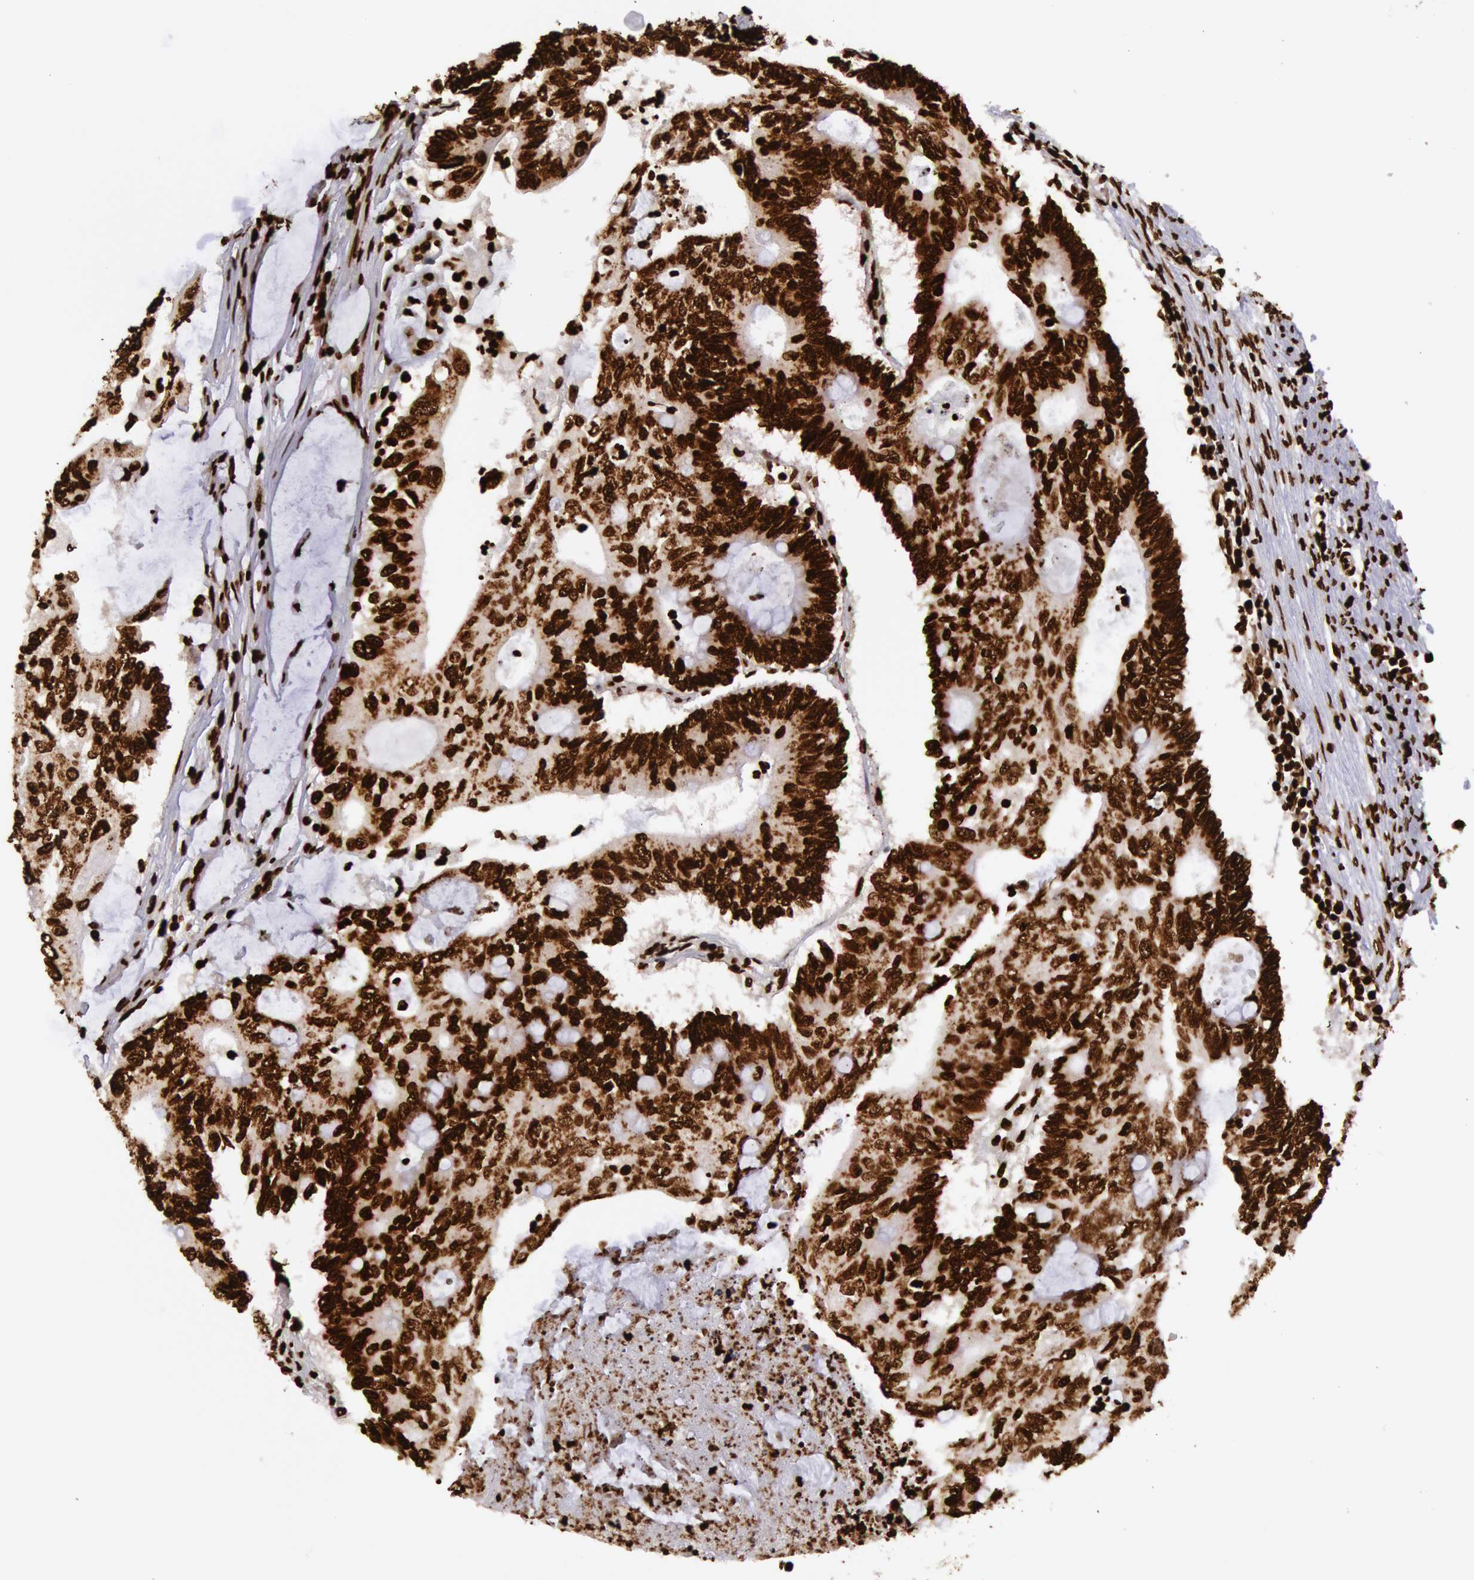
{"staining": {"intensity": "strong", "quantity": ">75%", "location": "nuclear"}, "tissue": "colorectal cancer", "cell_type": "Tumor cells", "image_type": "cancer", "snomed": [{"axis": "morphology", "description": "Adenocarcinoma, NOS"}, {"axis": "topography", "description": "Colon"}], "caption": "Colorectal cancer (adenocarcinoma) stained with IHC exhibits strong nuclear staining in about >75% of tumor cells.", "gene": "H3-4", "patient": {"sex": "male", "age": 65}}